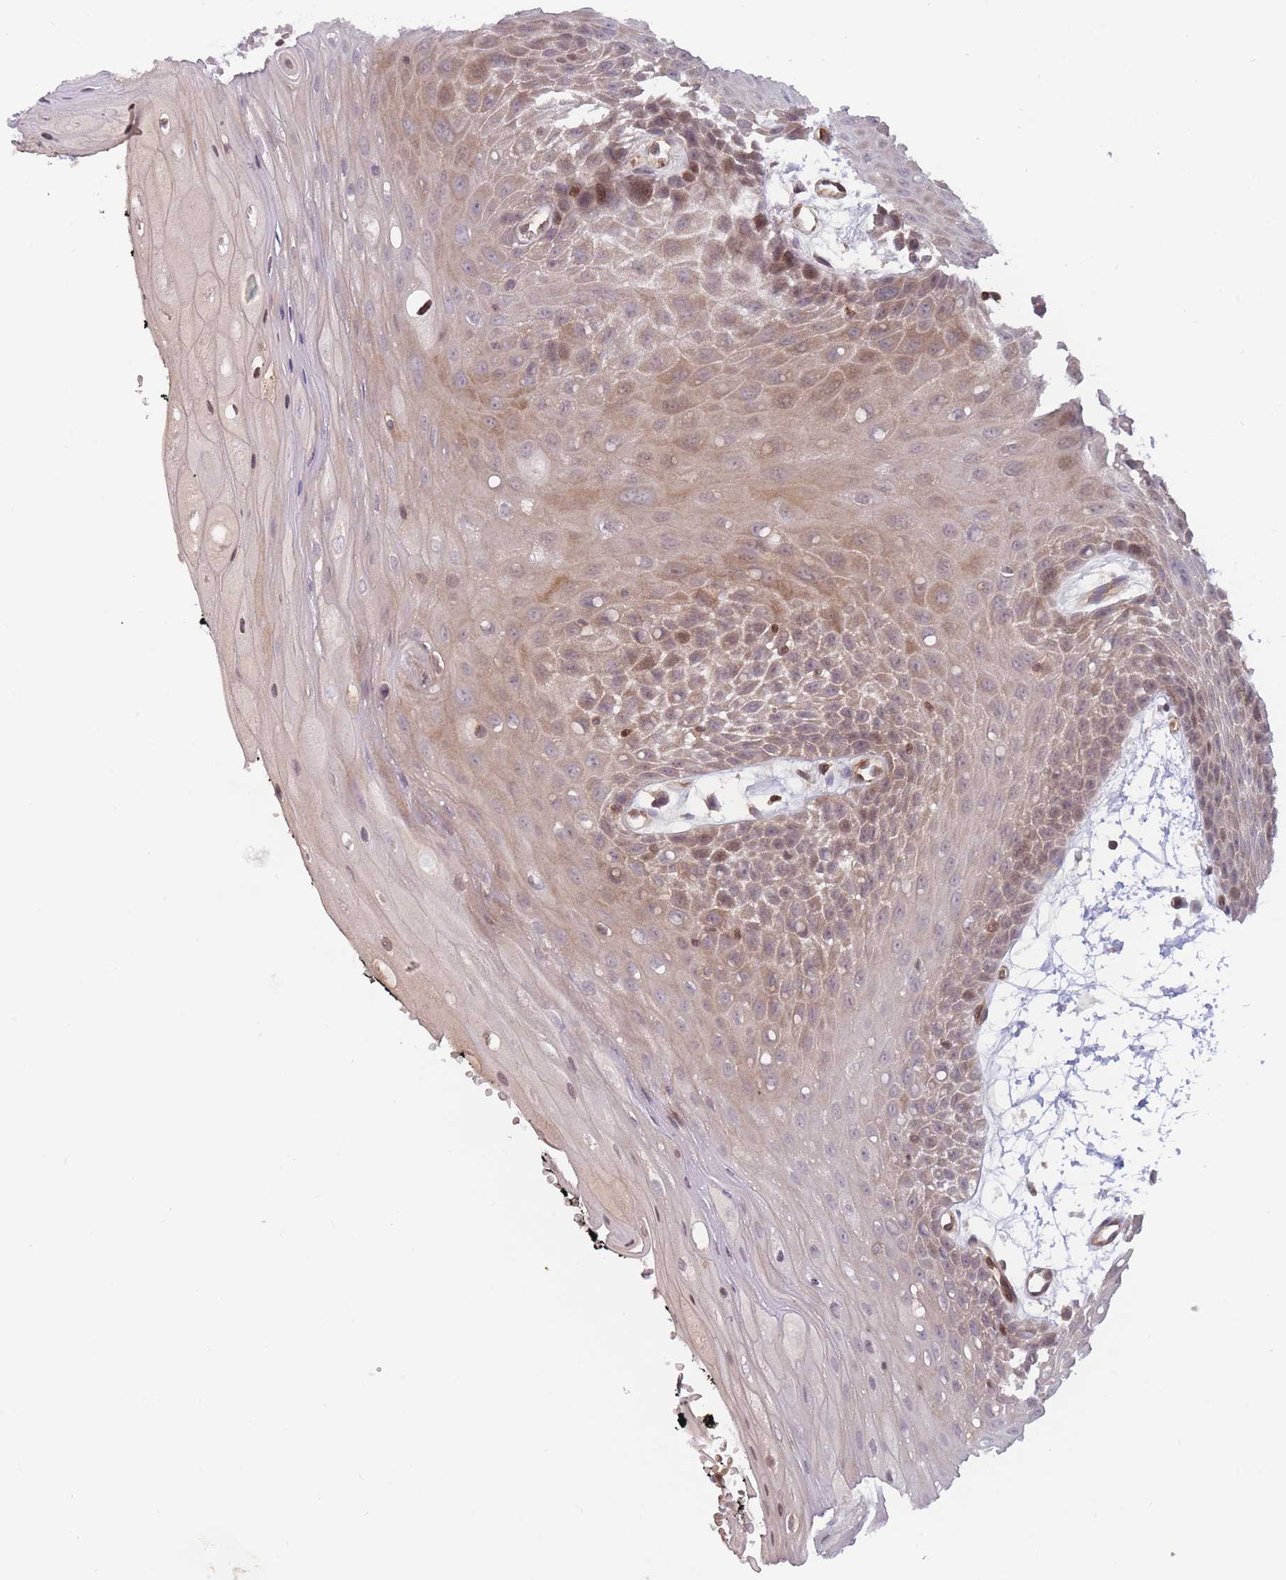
{"staining": {"intensity": "weak", "quantity": ">75%", "location": "cytoplasmic/membranous"}, "tissue": "oral mucosa", "cell_type": "Squamous epithelial cells", "image_type": "normal", "snomed": [{"axis": "morphology", "description": "Normal tissue, NOS"}, {"axis": "topography", "description": "Oral tissue"}, {"axis": "topography", "description": "Tounge, NOS"}], "caption": "Immunohistochemistry (IHC) of benign oral mucosa exhibits low levels of weak cytoplasmic/membranous staining in about >75% of squamous epithelial cells. (DAB = brown stain, brightfield microscopy at high magnification).", "gene": "SLC35F5", "patient": {"sex": "female", "age": 59}}